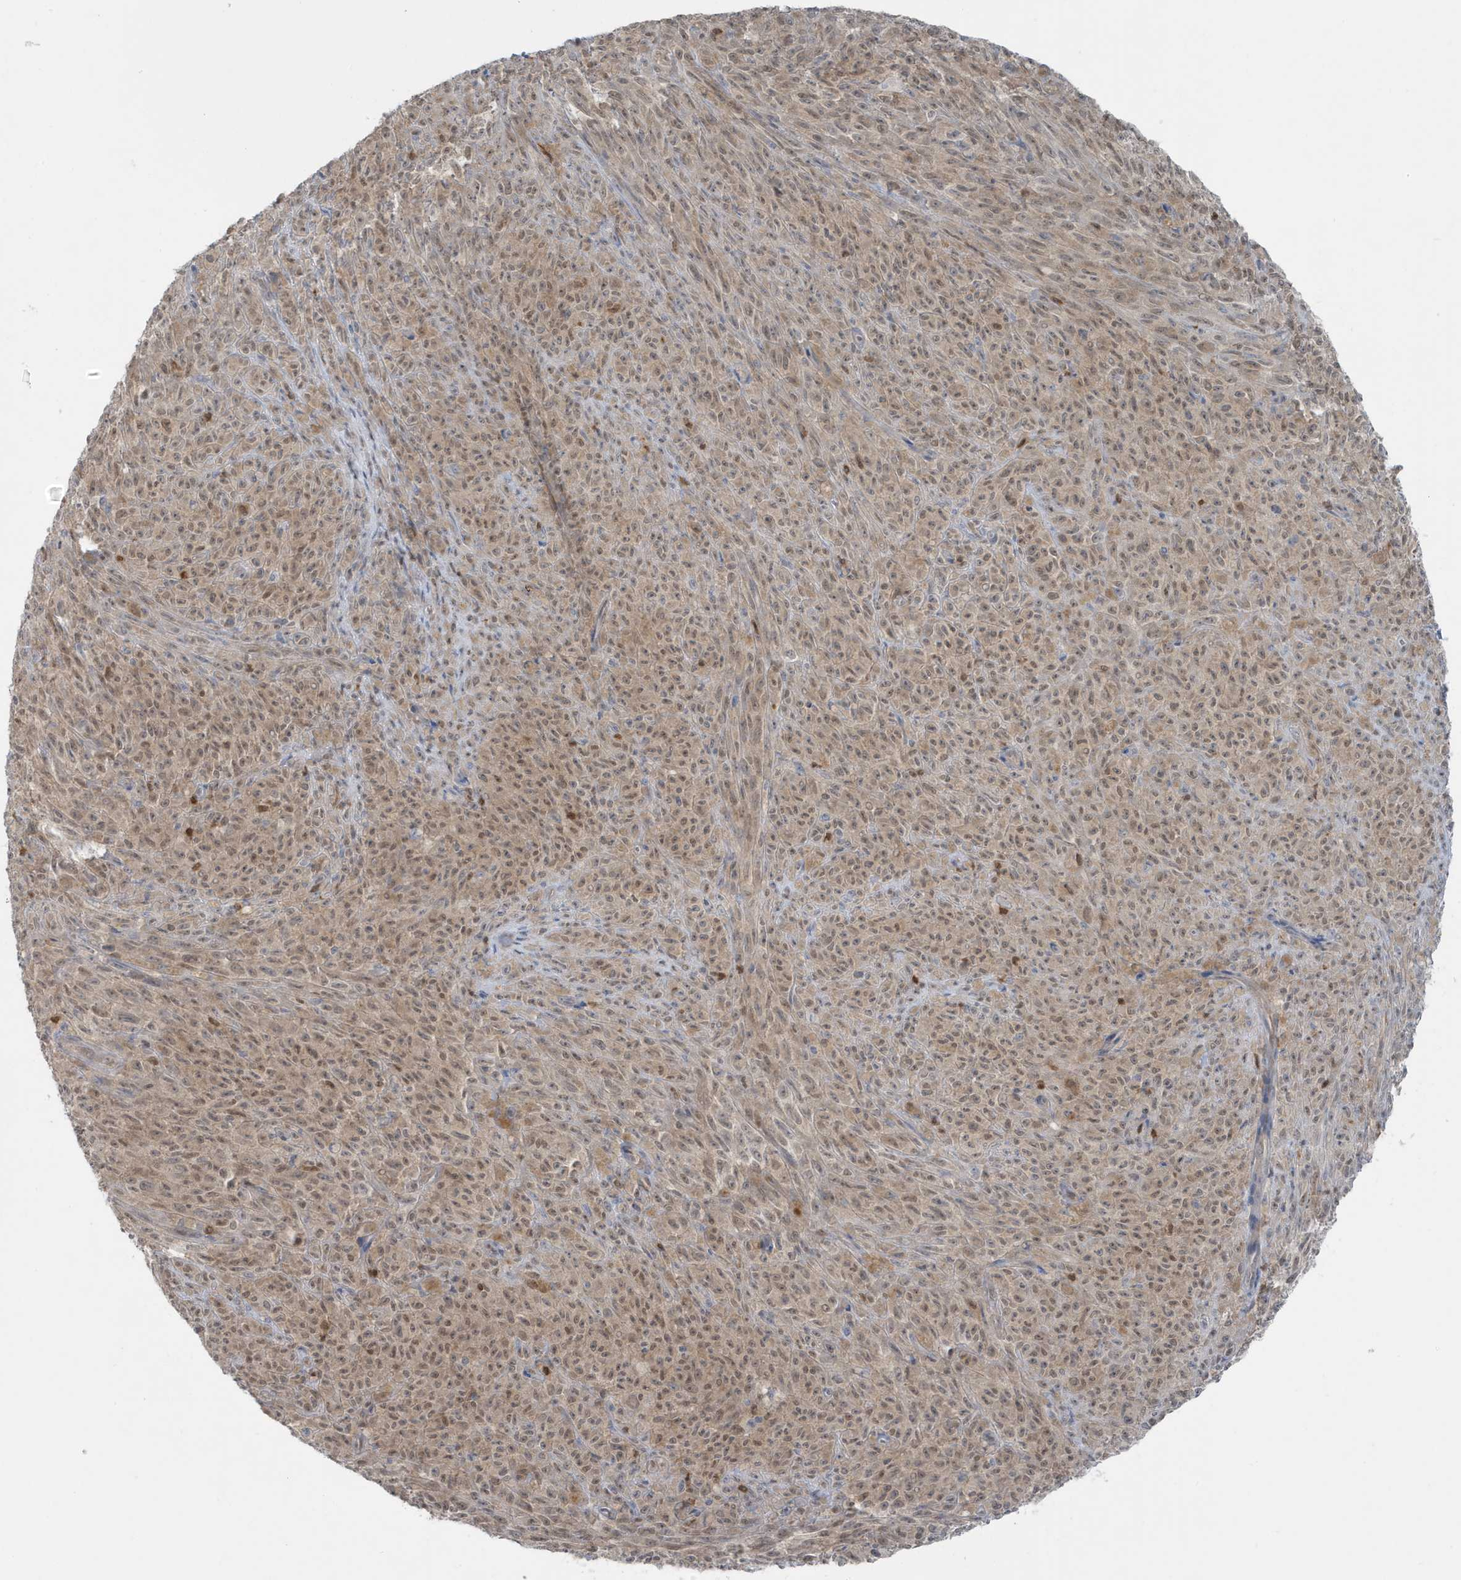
{"staining": {"intensity": "weak", "quantity": ">75%", "location": "cytoplasmic/membranous,nuclear"}, "tissue": "melanoma", "cell_type": "Tumor cells", "image_type": "cancer", "snomed": [{"axis": "morphology", "description": "Malignant melanoma, NOS"}, {"axis": "topography", "description": "Skin"}], "caption": "An IHC image of tumor tissue is shown. Protein staining in brown highlights weak cytoplasmic/membranous and nuclear positivity in malignant melanoma within tumor cells. Using DAB (3,3'-diaminobenzidine) (brown) and hematoxylin (blue) stains, captured at high magnification using brightfield microscopy.", "gene": "OGA", "patient": {"sex": "female", "age": 82}}